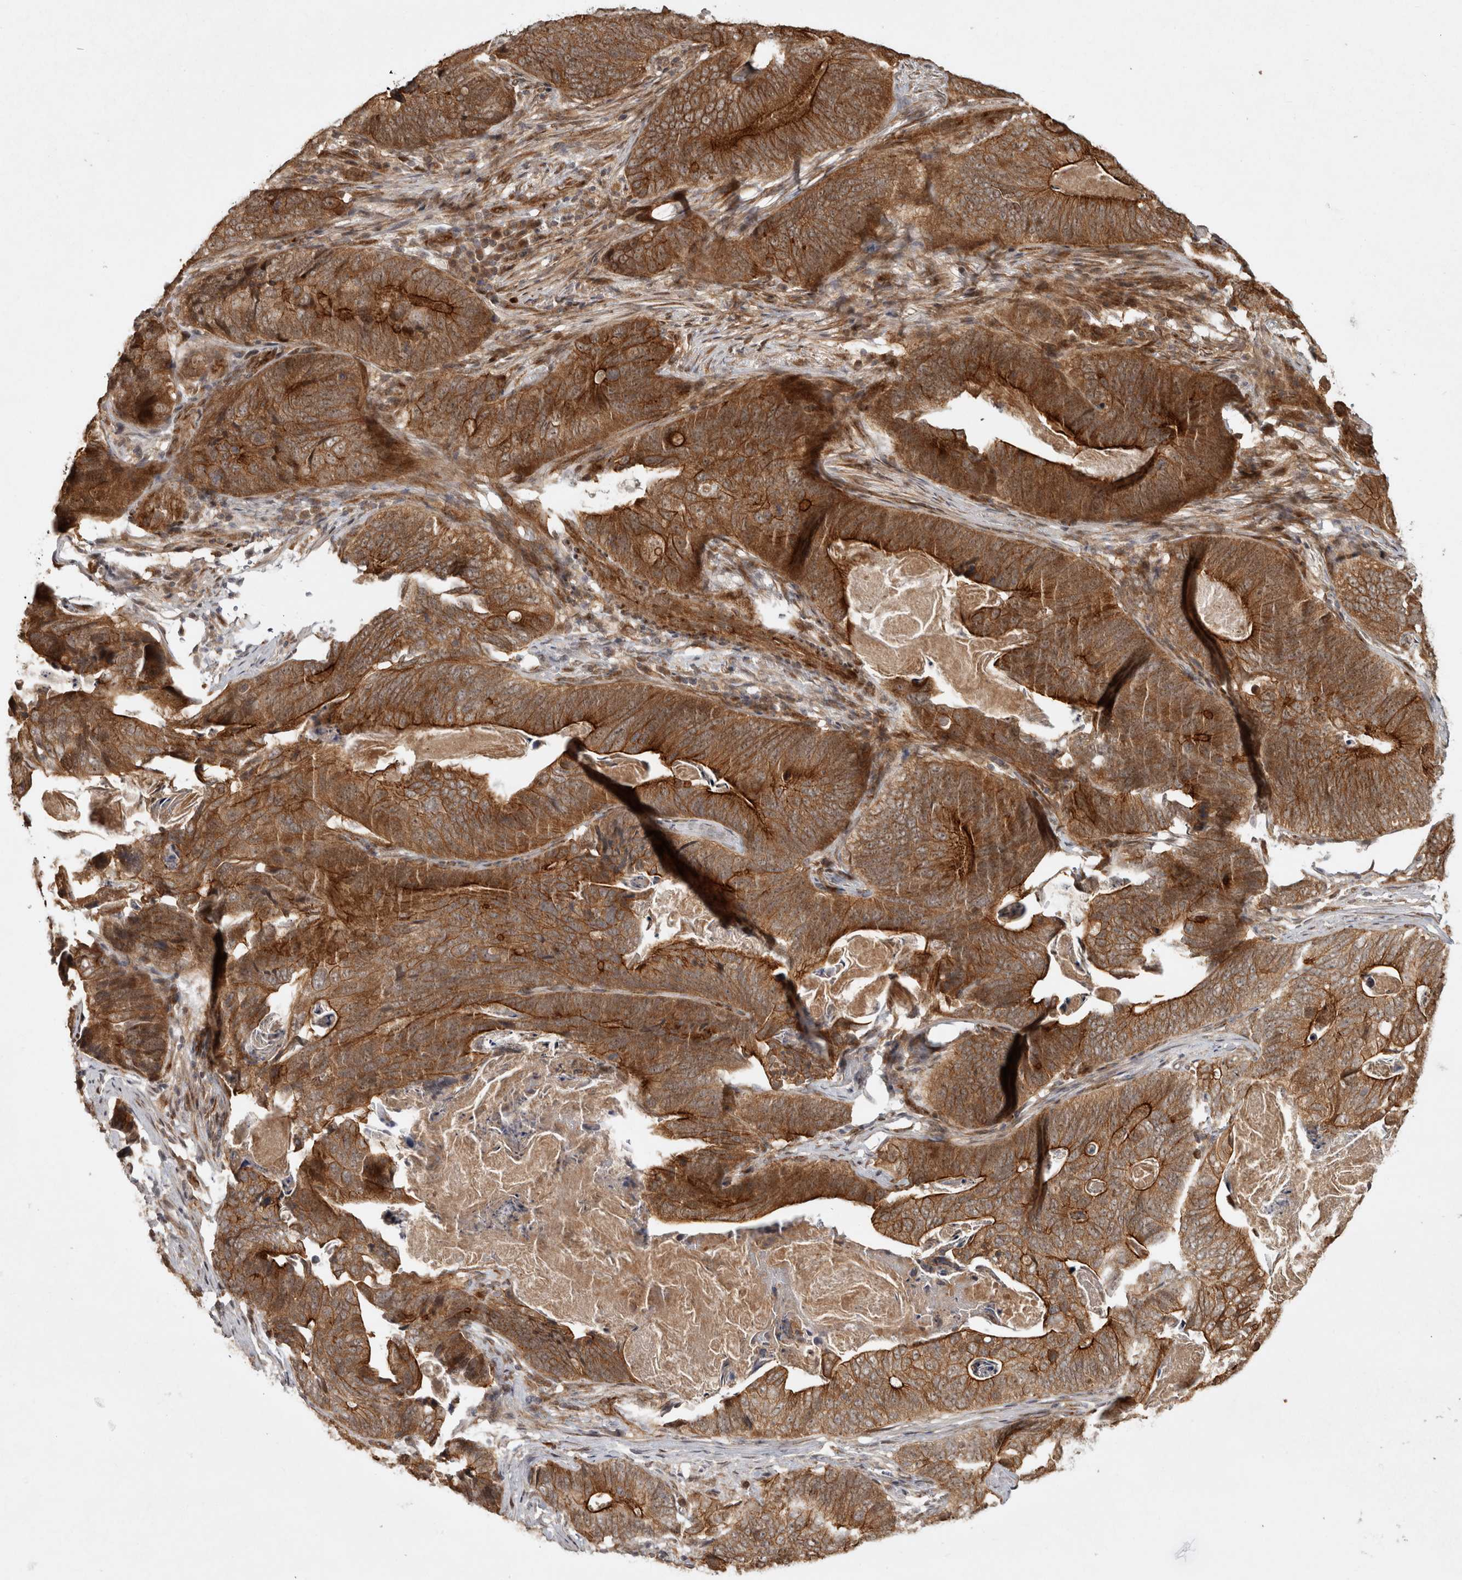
{"staining": {"intensity": "strong", "quantity": ">75%", "location": "cytoplasmic/membranous"}, "tissue": "stomach cancer", "cell_type": "Tumor cells", "image_type": "cancer", "snomed": [{"axis": "morphology", "description": "Normal tissue, NOS"}, {"axis": "morphology", "description": "Adenocarcinoma, NOS"}, {"axis": "topography", "description": "Stomach"}], "caption": "Brown immunohistochemical staining in stomach cancer exhibits strong cytoplasmic/membranous staining in about >75% of tumor cells.", "gene": "CAMSAP2", "patient": {"sex": "female", "age": 89}}